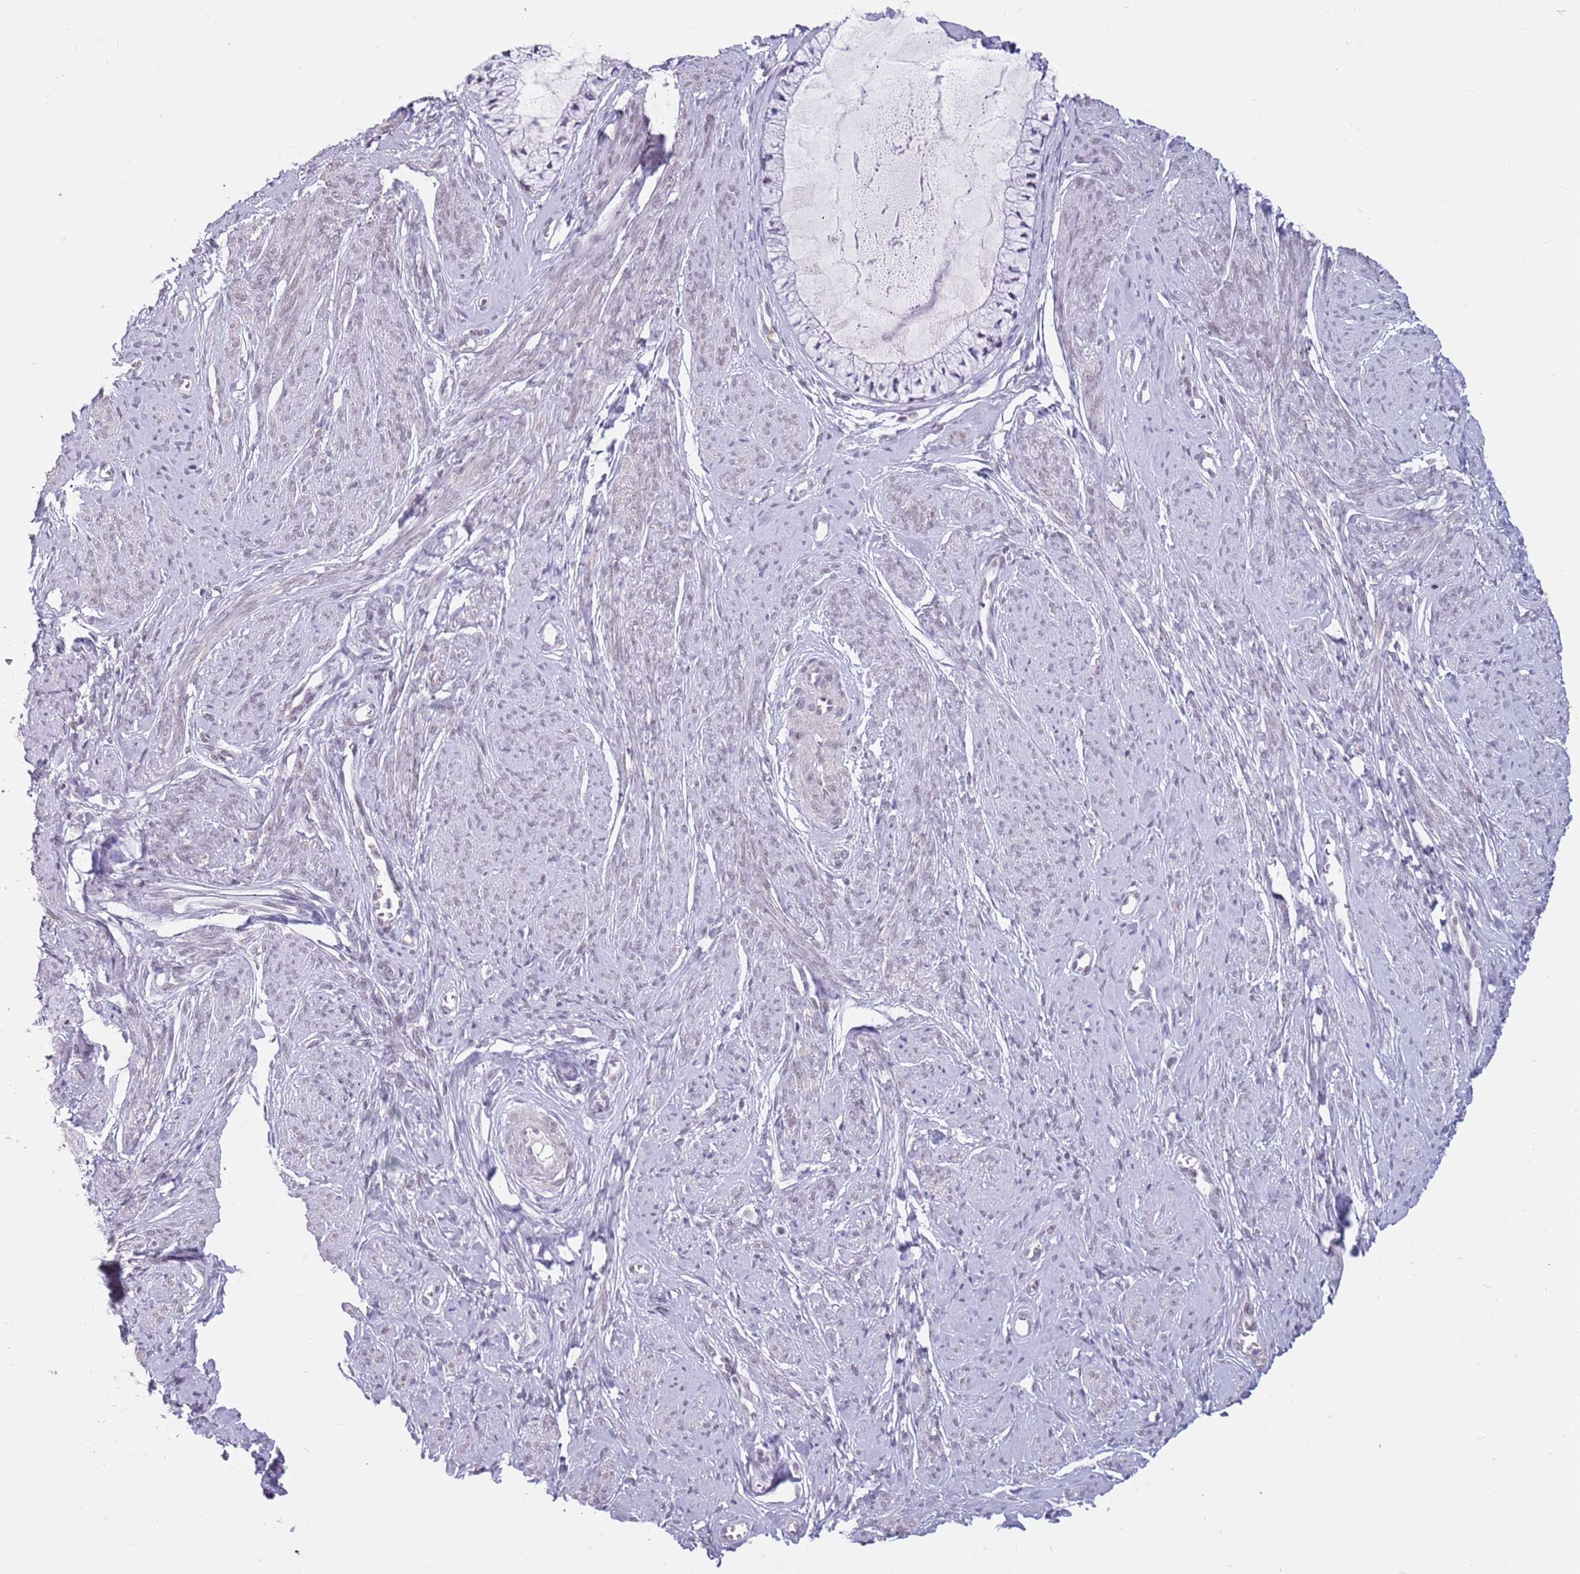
{"staining": {"intensity": "weak", "quantity": "<25%", "location": "nuclear"}, "tissue": "cervix", "cell_type": "Glandular cells", "image_type": "normal", "snomed": [{"axis": "morphology", "description": "Normal tissue, NOS"}, {"axis": "topography", "description": "Cervix"}], "caption": "IHC photomicrograph of normal human cervix stained for a protein (brown), which reveals no positivity in glandular cells.", "gene": "ZNF574", "patient": {"sex": "female", "age": 42}}